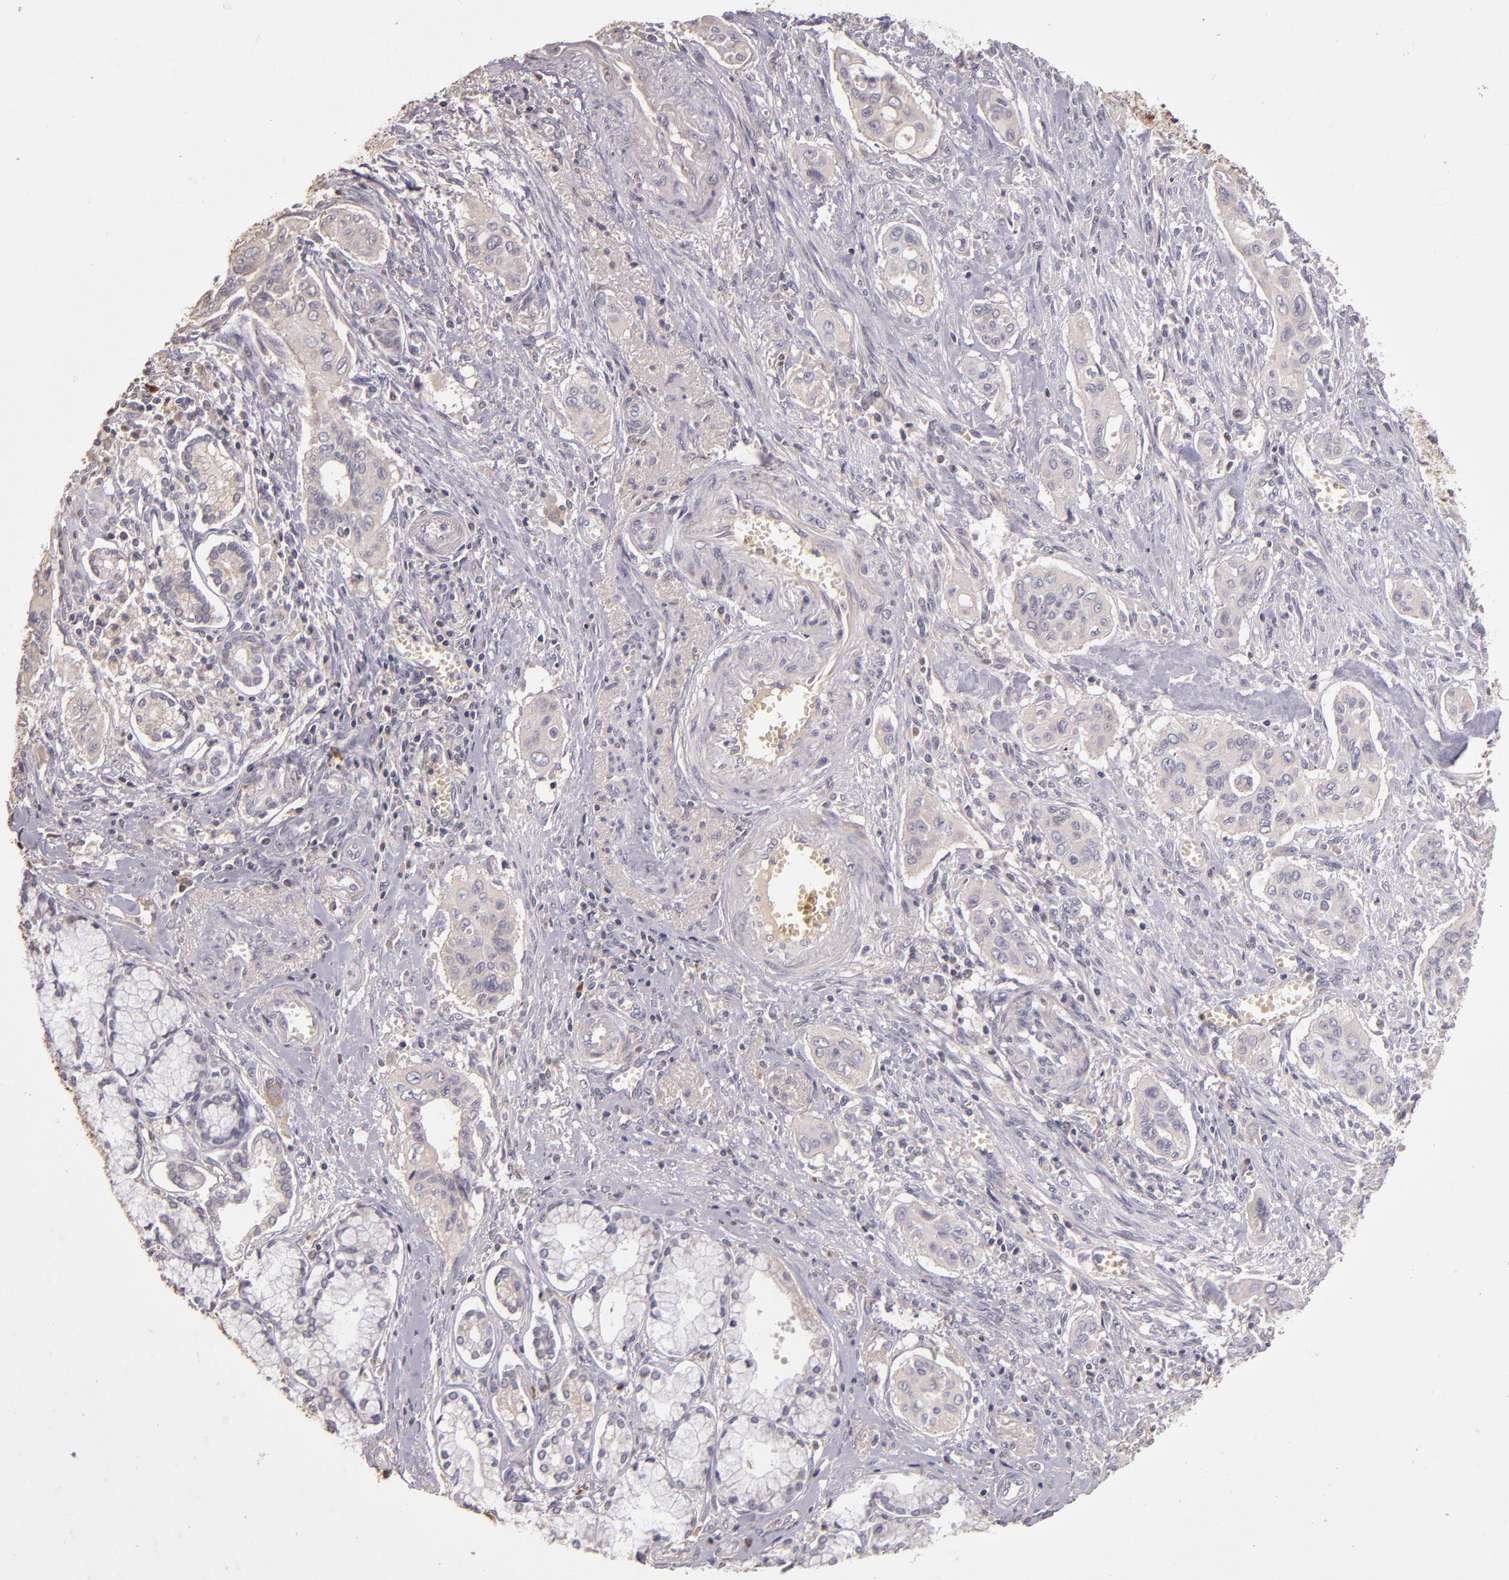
{"staining": {"intensity": "weak", "quantity": ">75%", "location": "cytoplasmic/membranous"}, "tissue": "pancreatic cancer", "cell_type": "Tumor cells", "image_type": "cancer", "snomed": [{"axis": "morphology", "description": "Adenocarcinoma, NOS"}, {"axis": "topography", "description": "Pancreas"}], "caption": "About >75% of tumor cells in pancreatic adenocarcinoma display weak cytoplasmic/membranous protein staining as visualized by brown immunohistochemical staining.", "gene": "ABL1", "patient": {"sex": "male", "age": 77}}